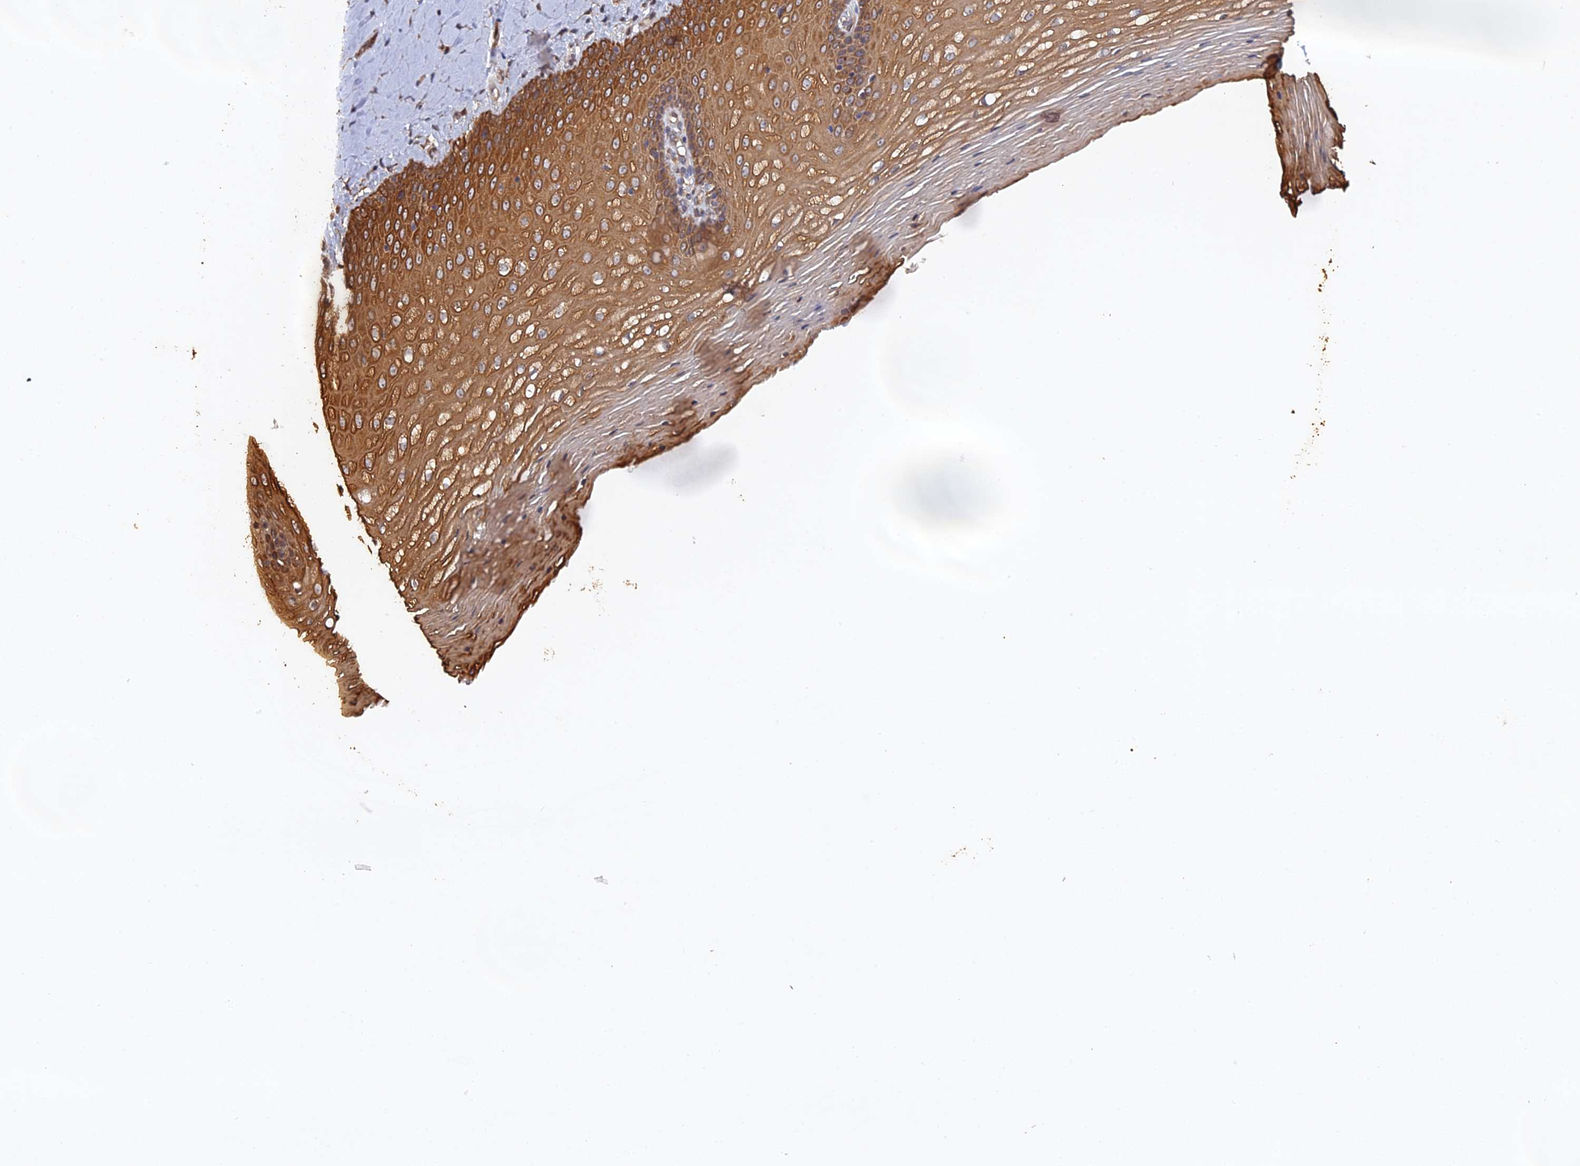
{"staining": {"intensity": "moderate", "quantity": ">75%", "location": "cytoplasmic/membranous"}, "tissue": "vagina", "cell_type": "Squamous epithelial cells", "image_type": "normal", "snomed": [{"axis": "morphology", "description": "Normal tissue, NOS"}, {"axis": "topography", "description": "Vagina"}], "caption": "Protein staining exhibits moderate cytoplasmic/membranous expression in approximately >75% of squamous epithelial cells in normal vagina. The staining was performed using DAB (3,3'-diaminobenzidine), with brown indicating positive protein expression. Nuclei are stained blue with hematoxylin.", "gene": "VPS37C", "patient": {"sex": "female", "age": 65}}